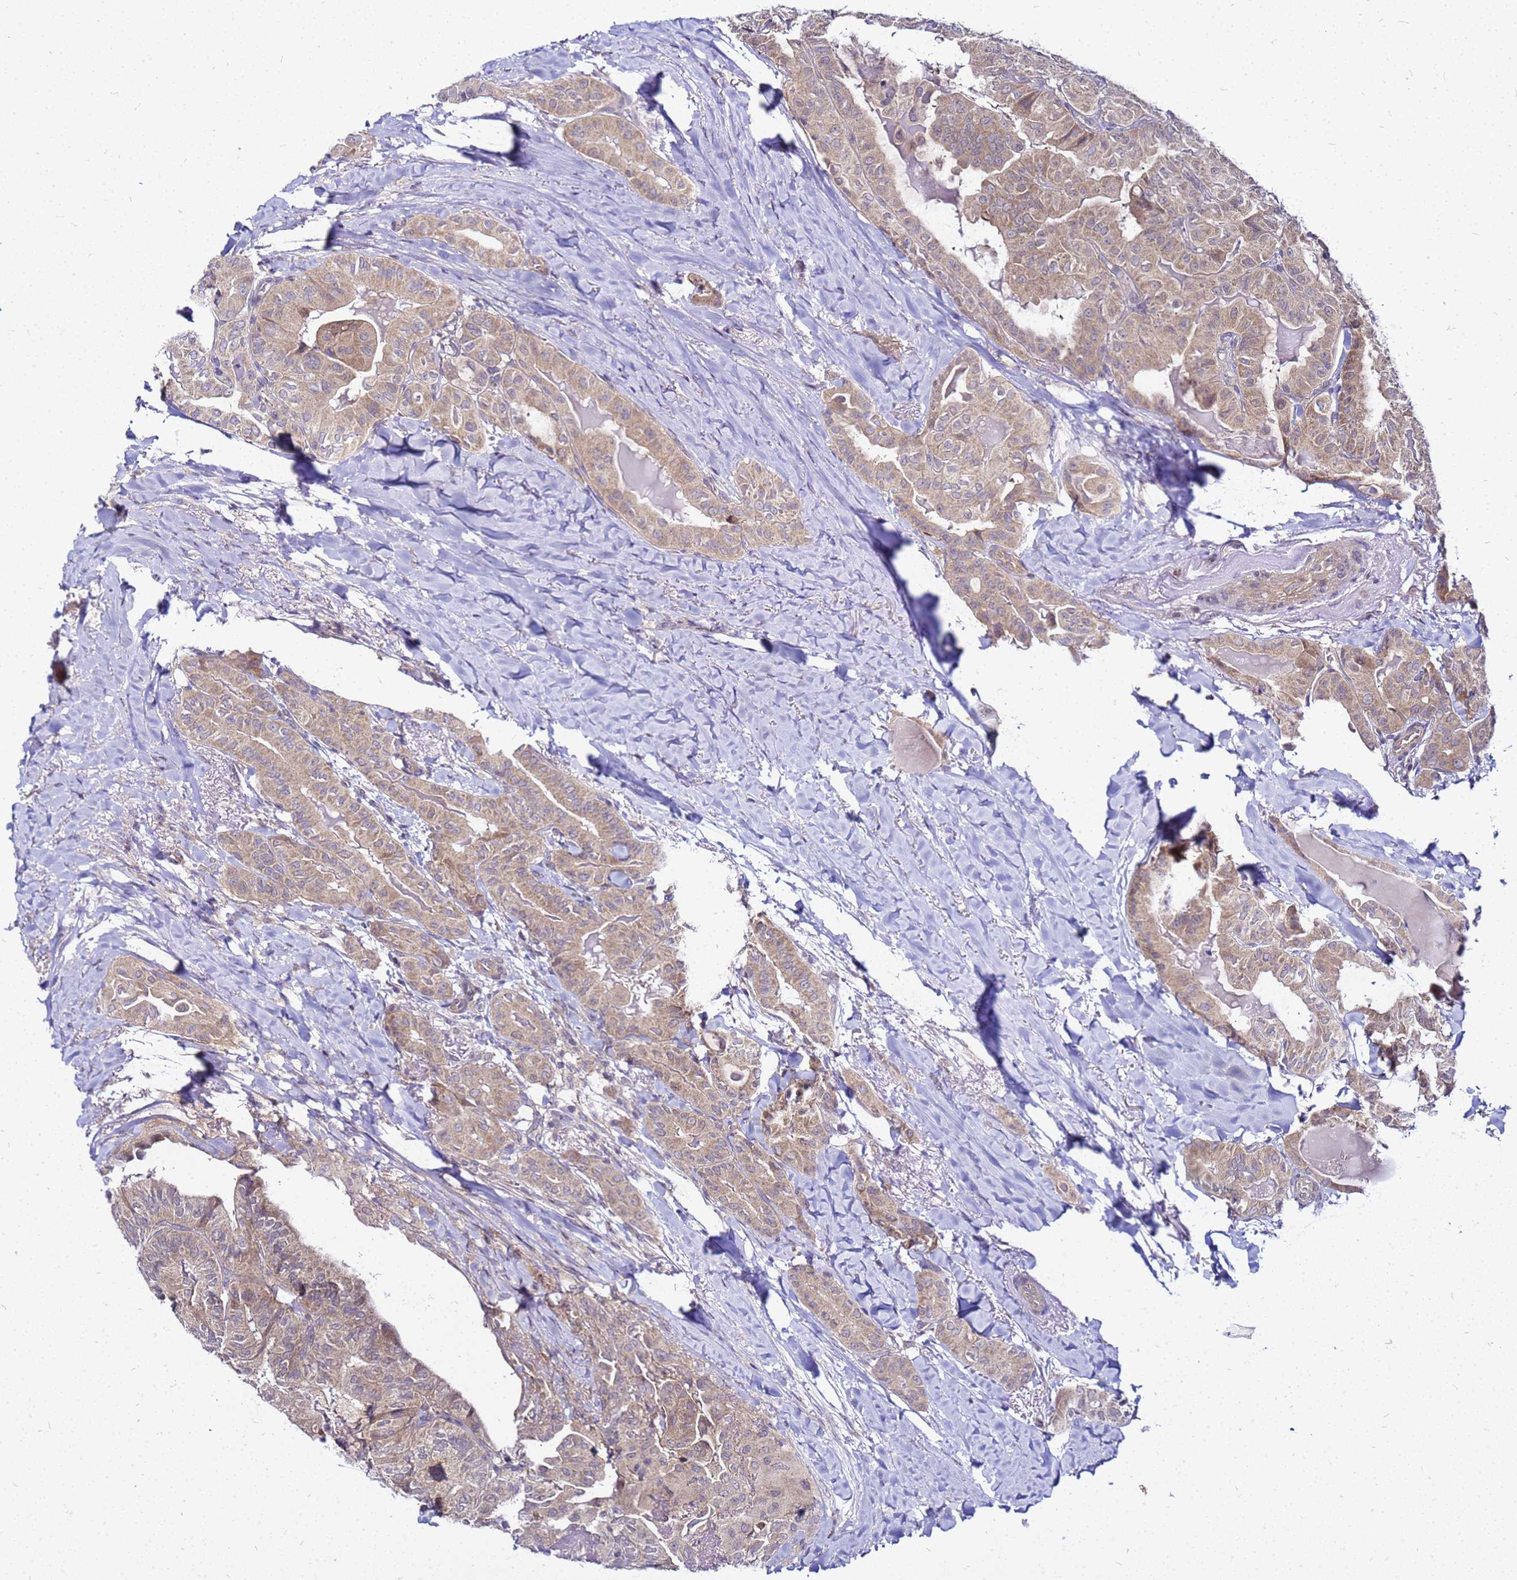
{"staining": {"intensity": "weak", "quantity": ">75%", "location": "cytoplasmic/membranous"}, "tissue": "thyroid cancer", "cell_type": "Tumor cells", "image_type": "cancer", "snomed": [{"axis": "morphology", "description": "Papillary adenocarcinoma, NOS"}, {"axis": "topography", "description": "Thyroid gland"}], "caption": "A brown stain highlights weak cytoplasmic/membranous positivity of a protein in human papillary adenocarcinoma (thyroid) tumor cells.", "gene": "SAT1", "patient": {"sex": "female", "age": 68}}